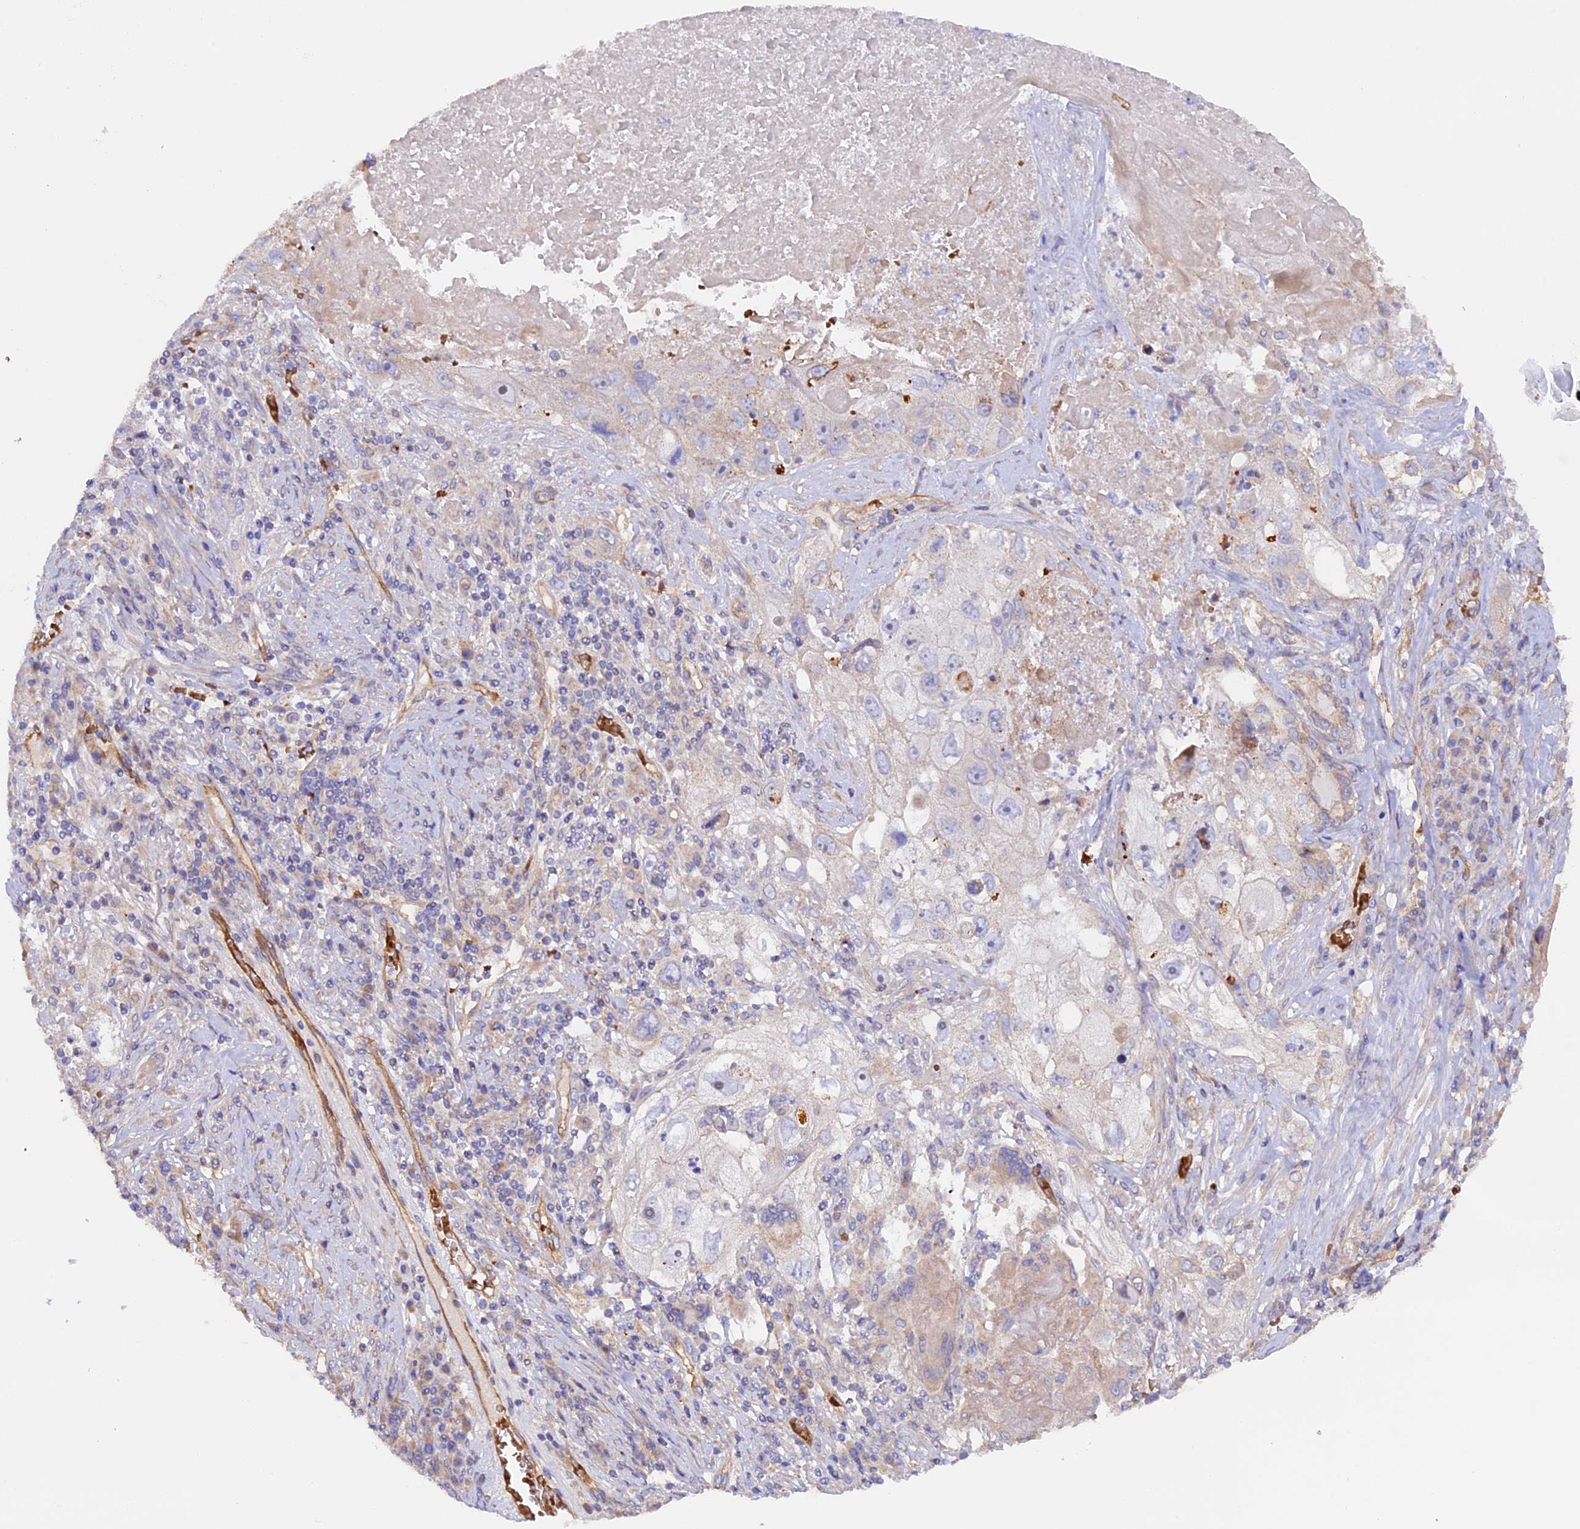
{"staining": {"intensity": "weak", "quantity": "<25%", "location": "cytoplasmic/membranous"}, "tissue": "lung cancer", "cell_type": "Tumor cells", "image_type": "cancer", "snomed": [{"axis": "morphology", "description": "Squamous cell carcinoma, NOS"}, {"axis": "topography", "description": "Lung"}], "caption": "An immunohistochemistry (IHC) image of lung cancer (squamous cell carcinoma) is shown. There is no staining in tumor cells of lung cancer (squamous cell carcinoma).", "gene": "DUS3L", "patient": {"sex": "male", "age": 61}}